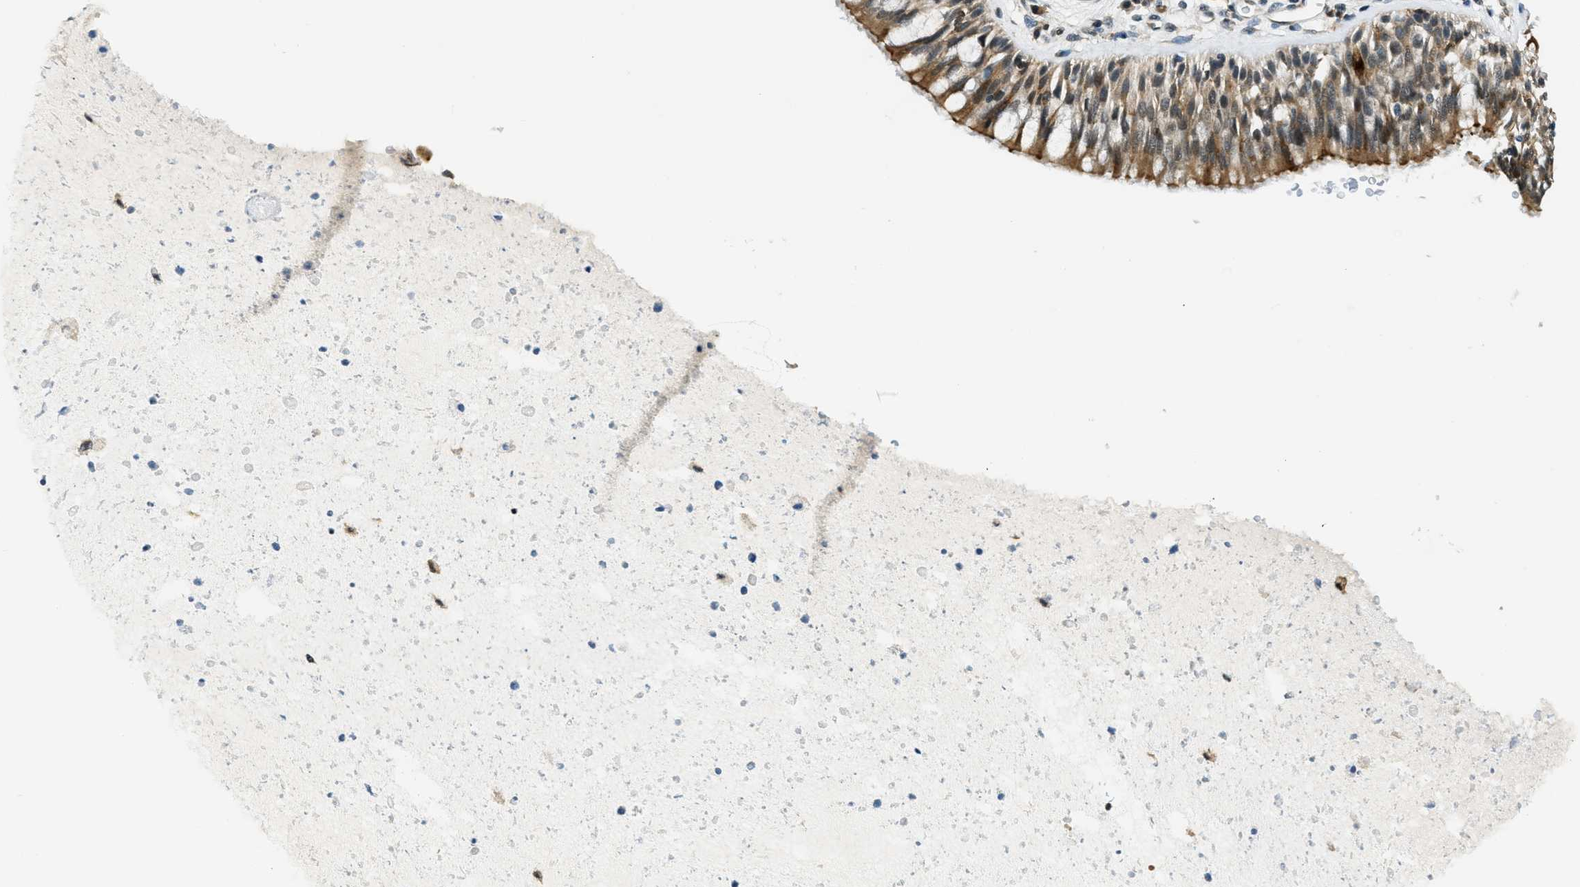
{"staining": {"intensity": "strong", "quantity": ">75%", "location": "cytoplasmic/membranous"}, "tissue": "bronchus", "cell_type": "Respiratory epithelial cells", "image_type": "normal", "snomed": [{"axis": "morphology", "description": "Normal tissue, NOS"}, {"axis": "morphology", "description": "Adenocarcinoma, NOS"}, {"axis": "morphology", "description": "Adenocarcinoma, metastatic, NOS"}, {"axis": "topography", "description": "Lymph node"}, {"axis": "topography", "description": "Bronchus"}, {"axis": "topography", "description": "Lung"}], "caption": "Bronchus stained with immunohistochemistry (IHC) displays strong cytoplasmic/membranous positivity in about >75% of respiratory epithelial cells. (brown staining indicates protein expression, while blue staining denotes nuclei).", "gene": "RAB11FIP1", "patient": {"sex": "female", "age": 54}}